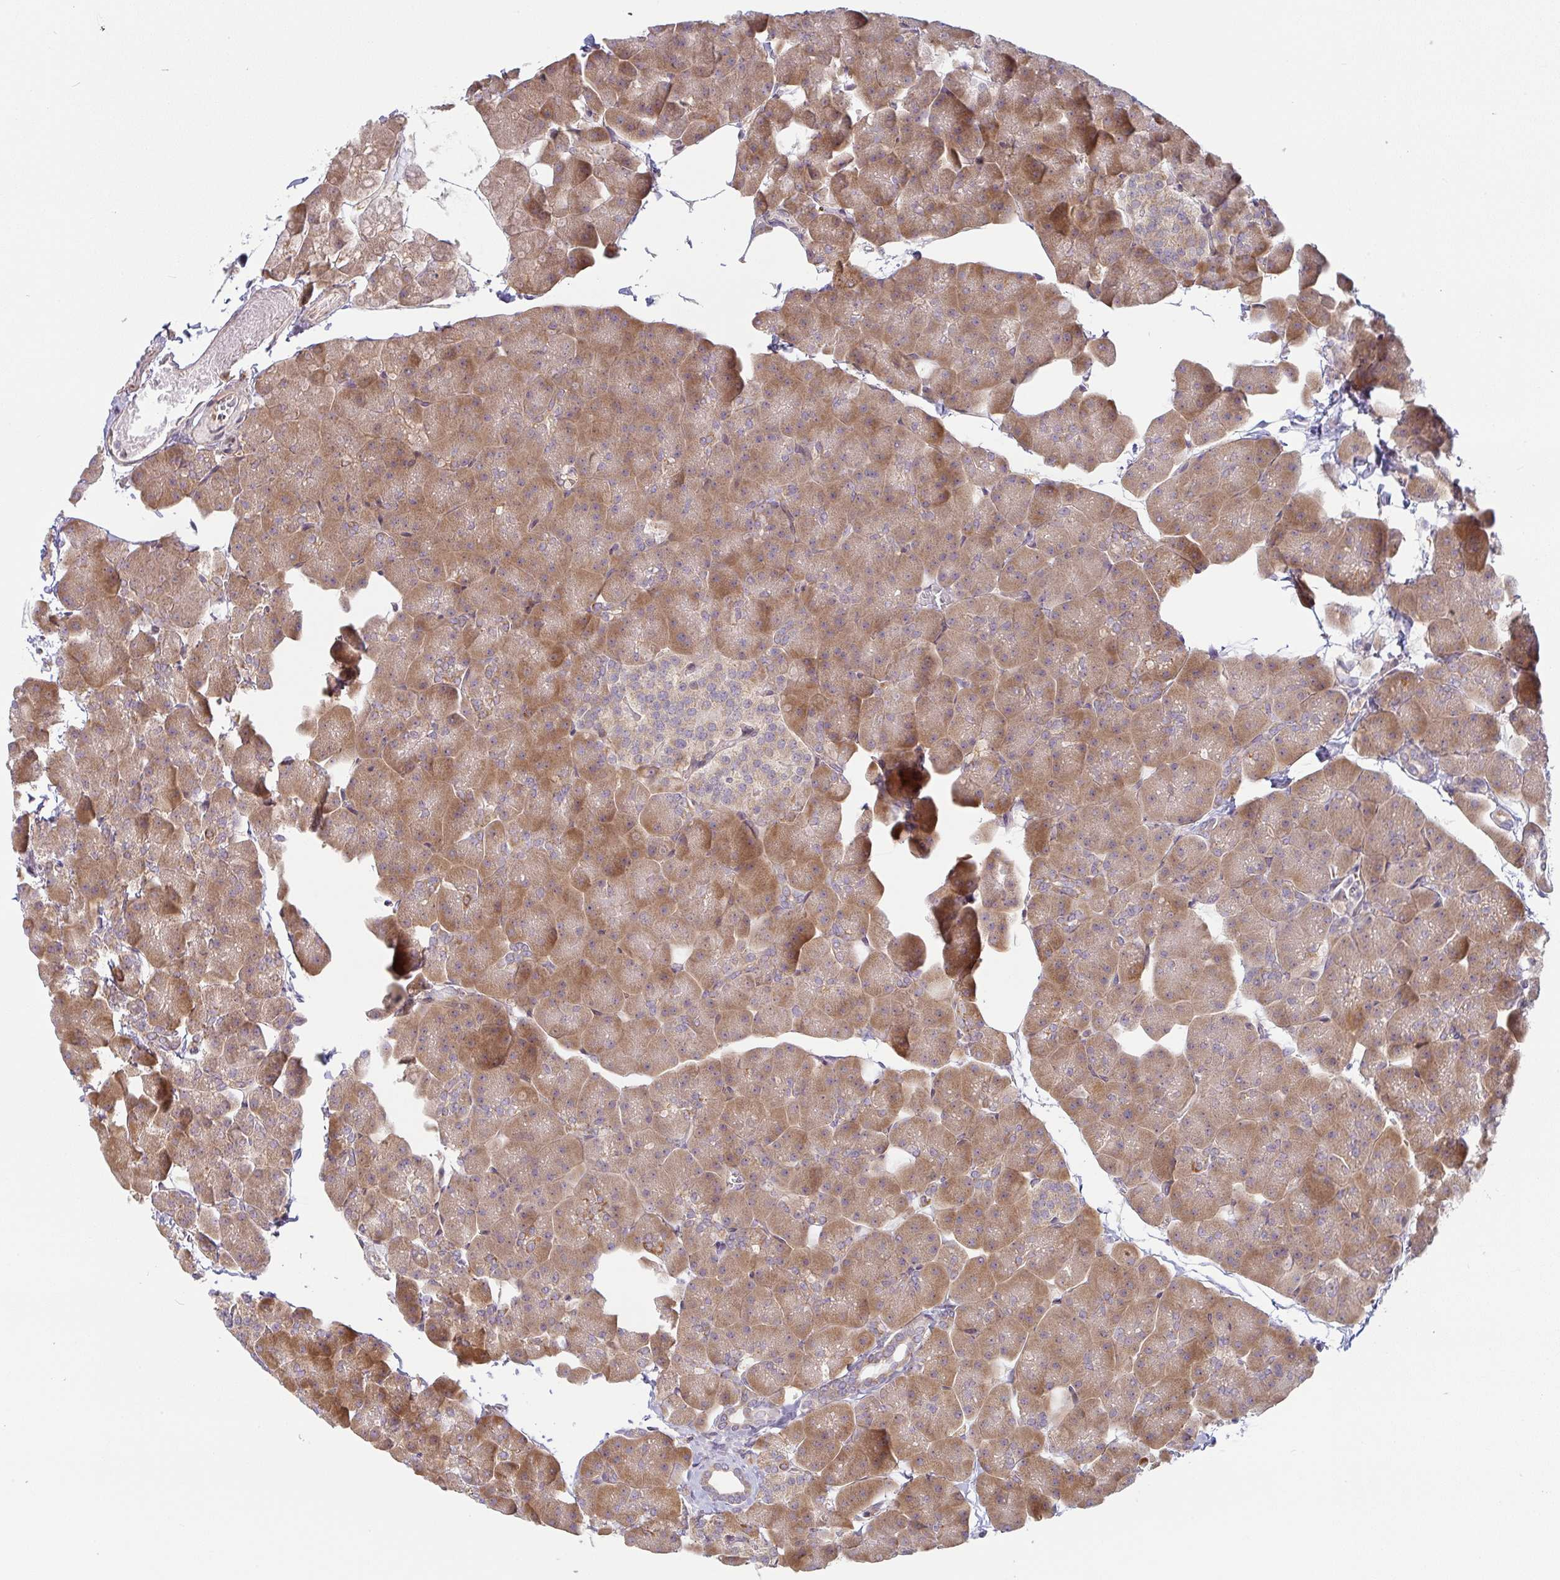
{"staining": {"intensity": "moderate", "quantity": ">75%", "location": "cytoplasmic/membranous"}, "tissue": "pancreas", "cell_type": "Exocrine glandular cells", "image_type": "normal", "snomed": [{"axis": "morphology", "description": "Normal tissue, NOS"}, {"axis": "topography", "description": "Pancreas"}], "caption": "Immunohistochemistry (IHC) image of normal pancreas stained for a protein (brown), which displays medium levels of moderate cytoplasmic/membranous expression in approximately >75% of exocrine glandular cells.", "gene": "MOB1A", "patient": {"sex": "male", "age": 35}}